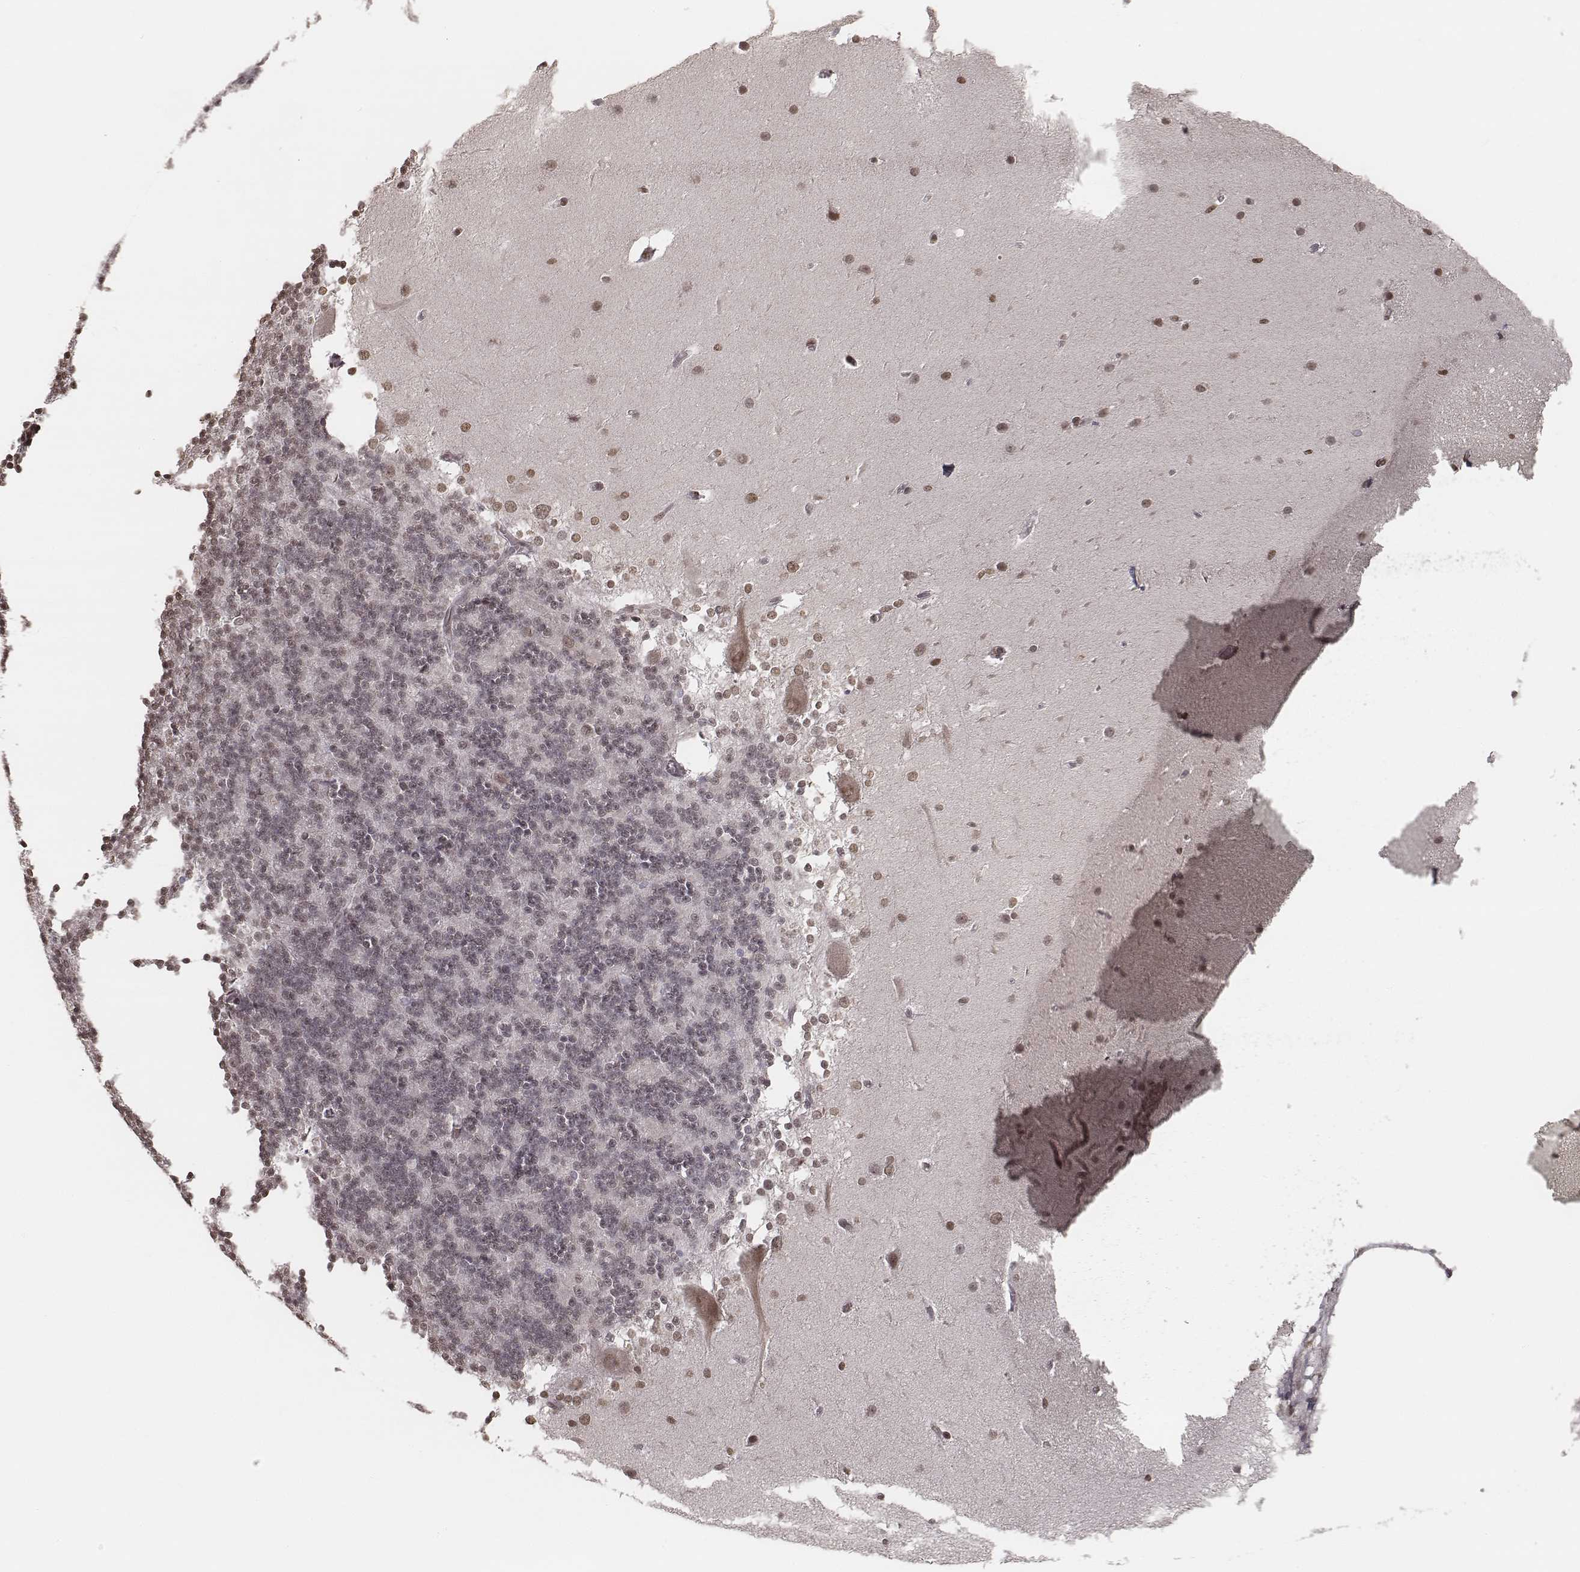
{"staining": {"intensity": "weak", "quantity": "<25%", "location": "nuclear"}, "tissue": "cerebellum", "cell_type": "Cells in granular layer", "image_type": "normal", "snomed": [{"axis": "morphology", "description": "Normal tissue, NOS"}, {"axis": "topography", "description": "Cerebellum"}], "caption": "IHC photomicrograph of normal cerebellum stained for a protein (brown), which exhibits no staining in cells in granular layer.", "gene": "HMGA2", "patient": {"sex": "female", "age": 19}}